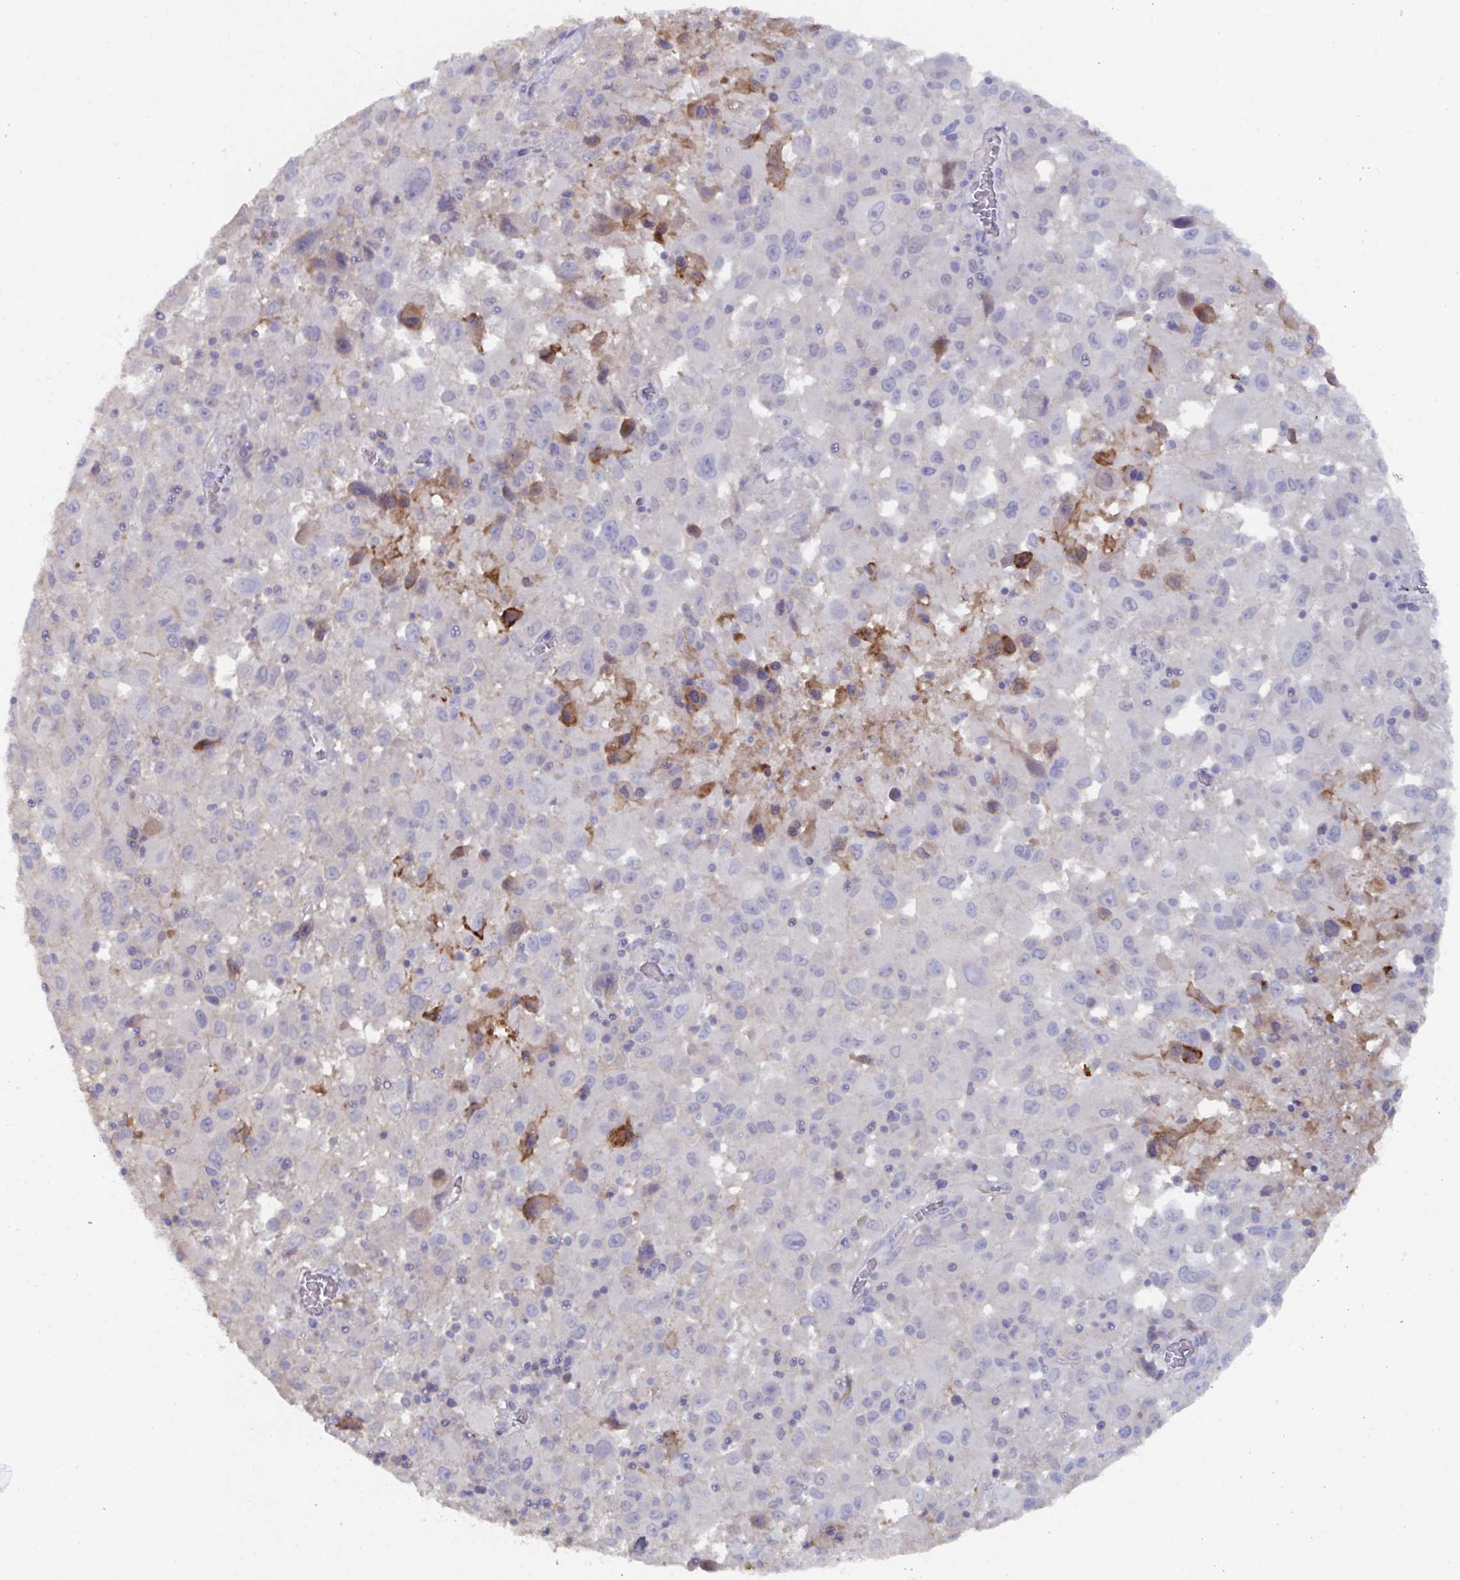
{"staining": {"intensity": "moderate", "quantity": "<25%", "location": "cytoplasmic/membranous"}, "tissue": "melanoma", "cell_type": "Tumor cells", "image_type": "cancer", "snomed": [{"axis": "morphology", "description": "Malignant melanoma, Metastatic site"}, {"axis": "topography", "description": "Soft tissue"}], "caption": "A brown stain highlights moderate cytoplasmic/membranous staining of a protein in human melanoma tumor cells.", "gene": "KCNK5", "patient": {"sex": "male", "age": 50}}